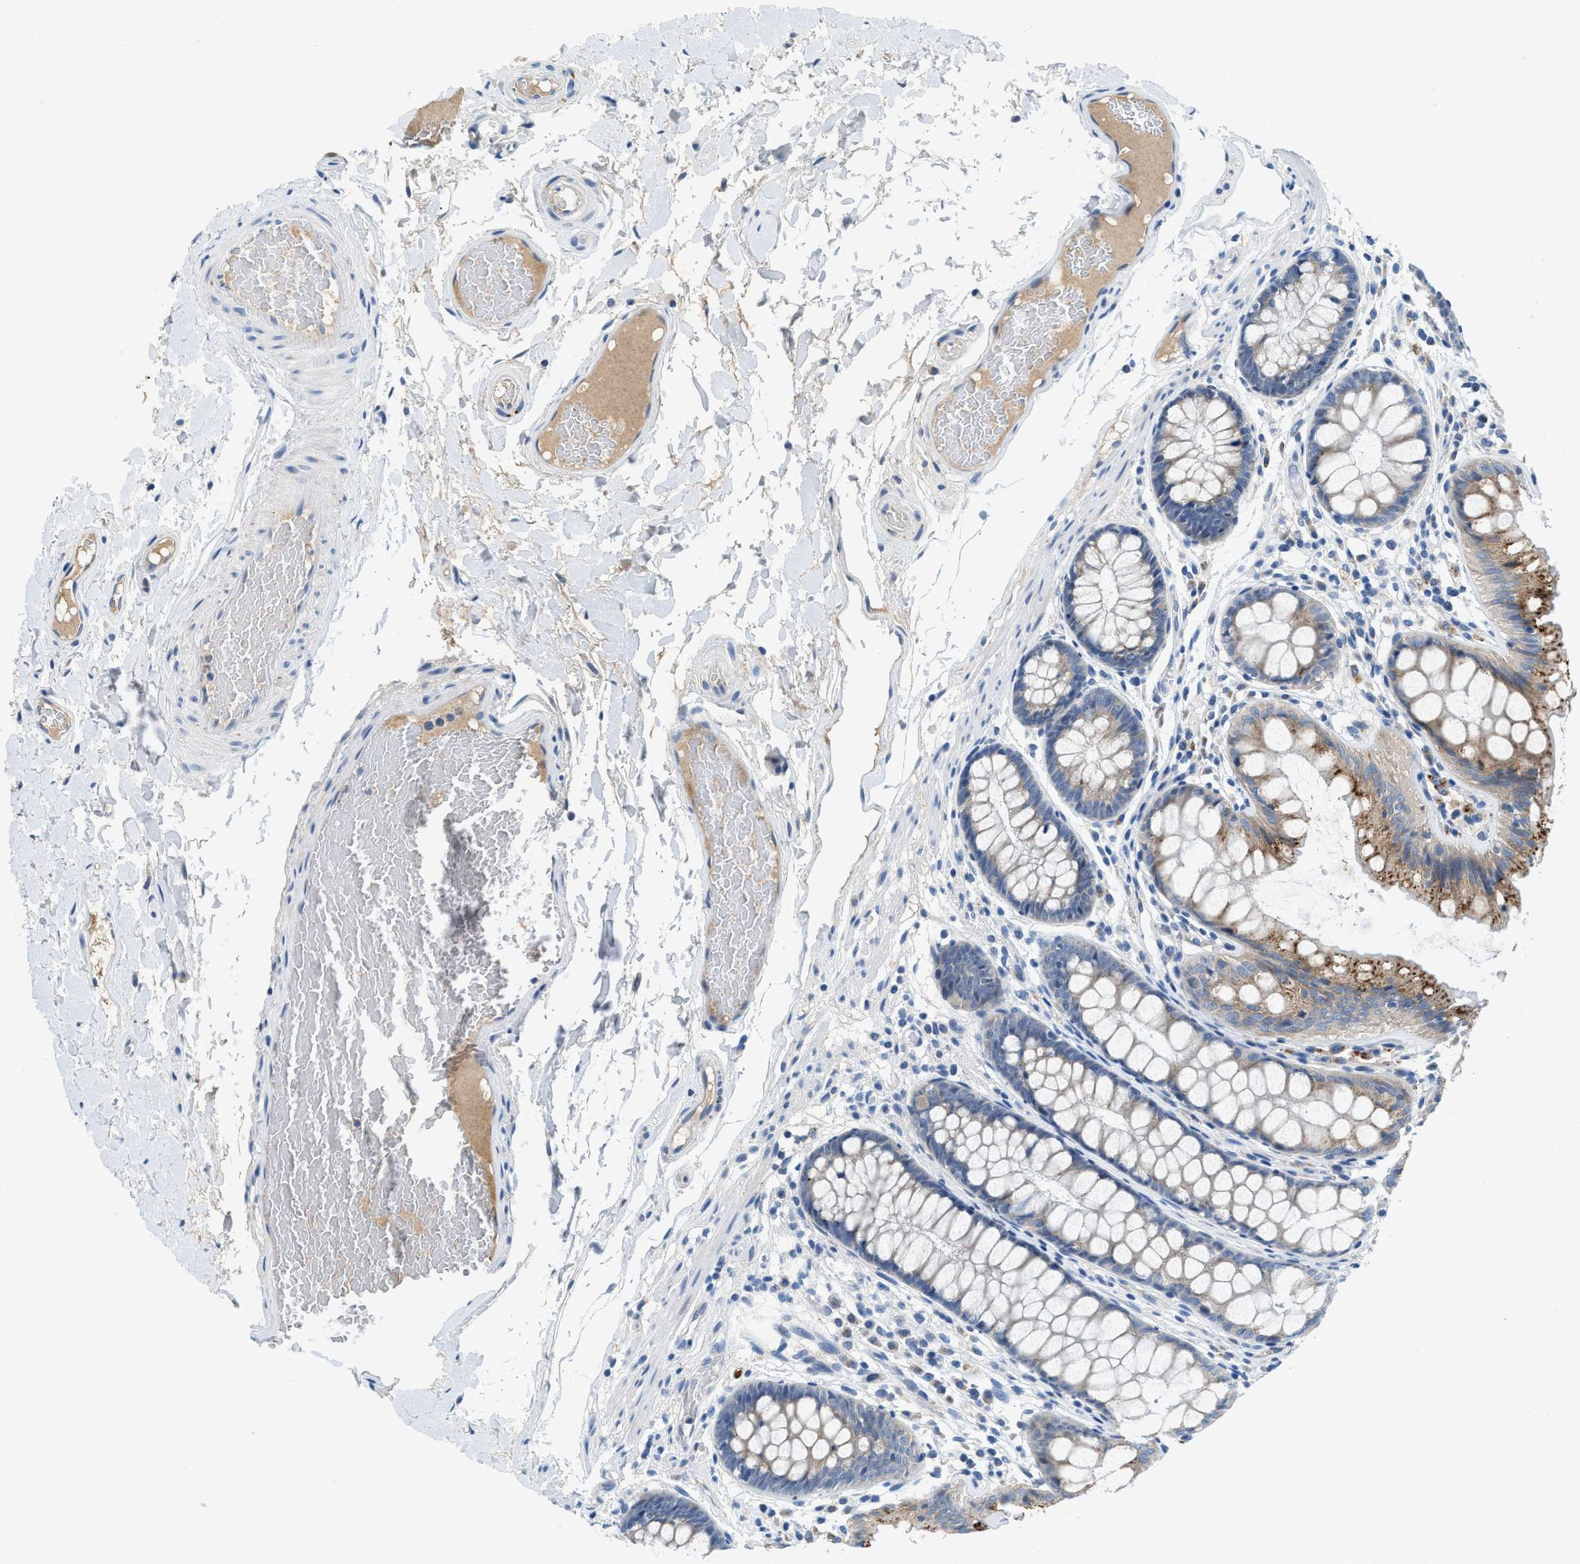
{"staining": {"intensity": "negative", "quantity": "none", "location": "none"}, "tissue": "colon", "cell_type": "Endothelial cells", "image_type": "normal", "snomed": [{"axis": "morphology", "description": "Normal tissue, NOS"}, {"axis": "topography", "description": "Colon"}], "caption": "An IHC photomicrograph of normal colon is shown. There is no staining in endothelial cells of colon. The staining was performed using DAB (3,3'-diaminobenzidine) to visualize the protein expression in brown, while the nuclei were stained in blue with hematoxylin (Magnification: 20x).", "gene": "TSPAN3", "patient": {"sex": "female", "age": 56}}